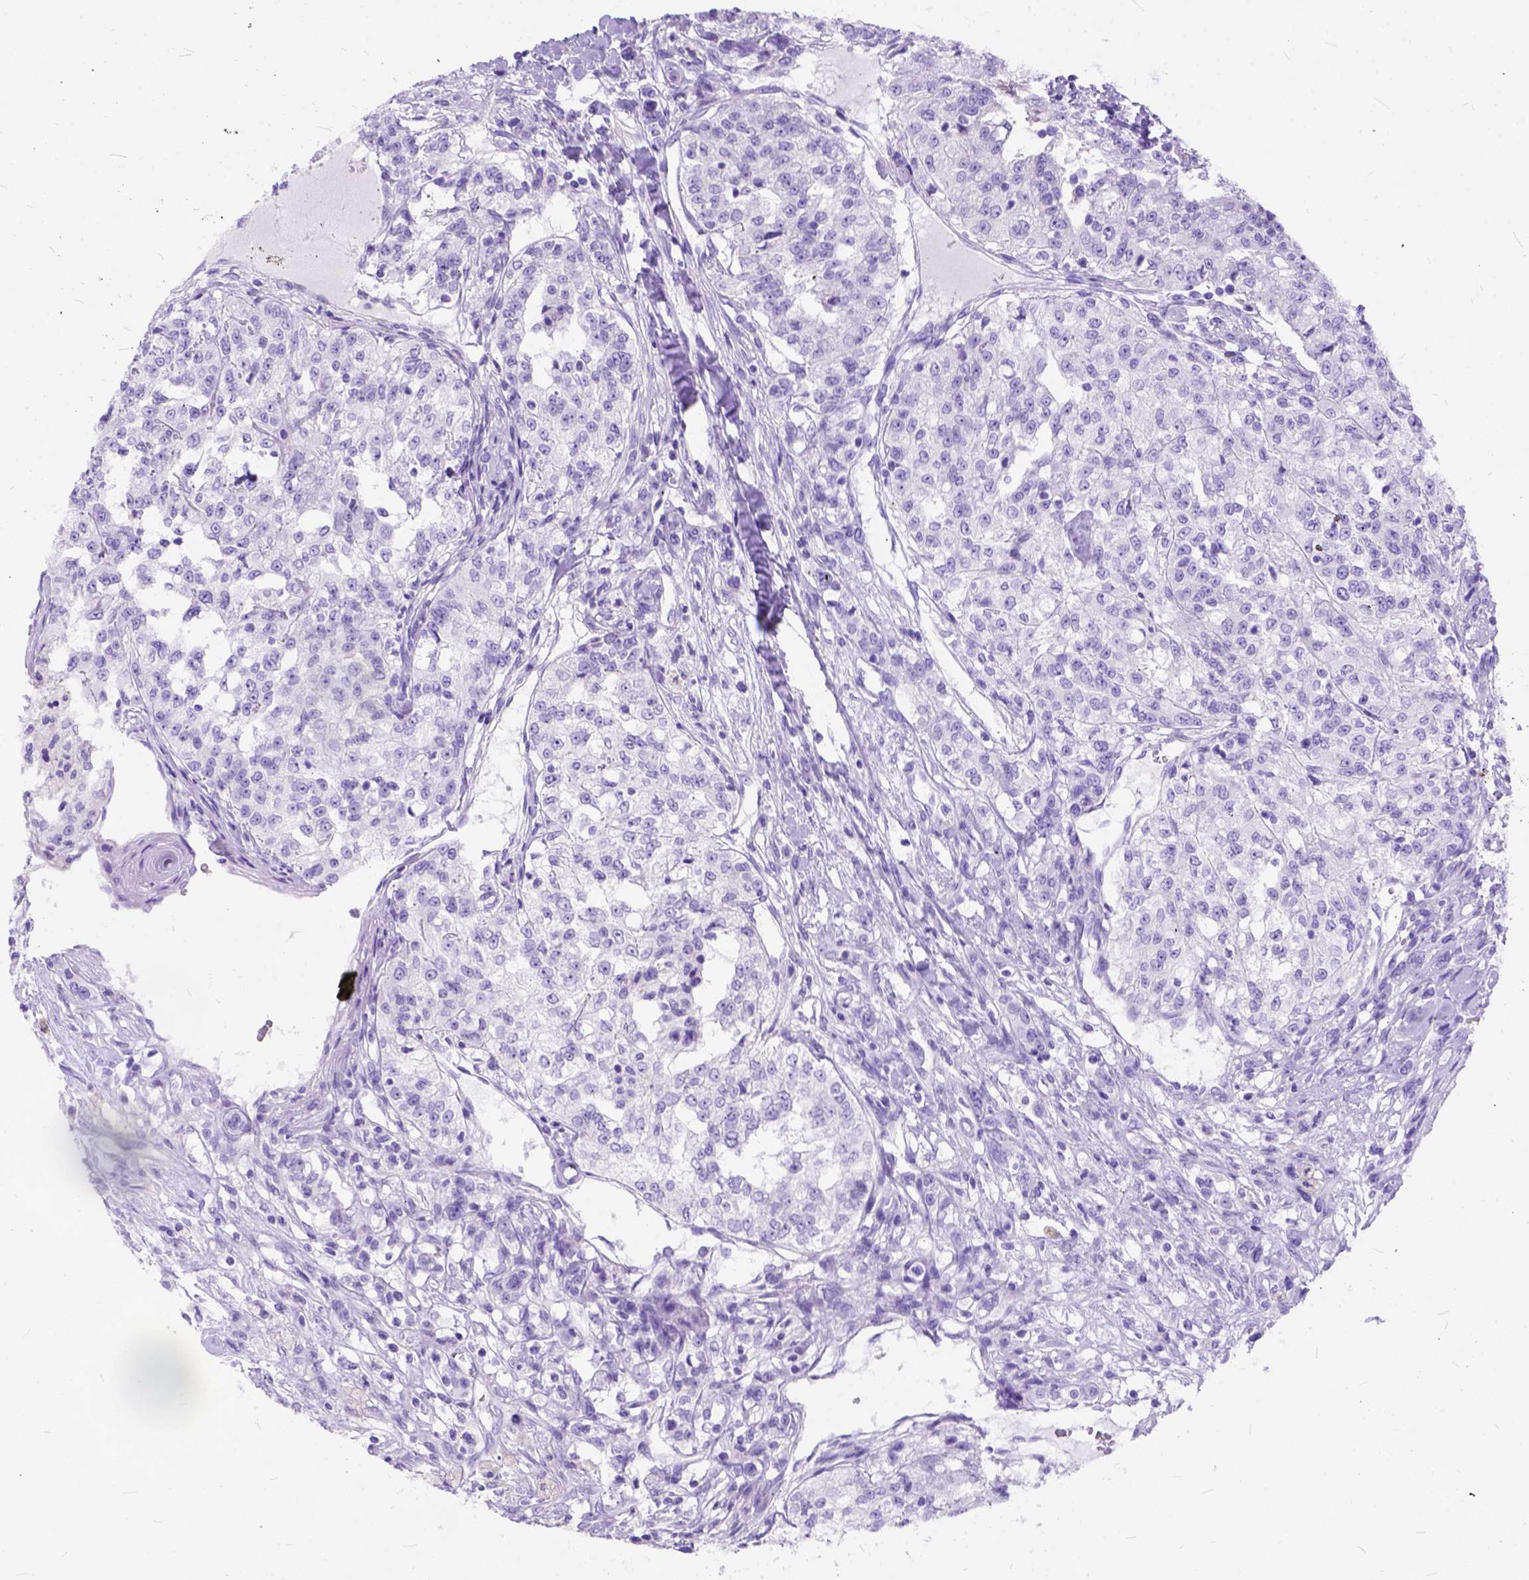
{"staining": {"intensity": "negative", "quantity": "none", "location": "none"}, "tissue": "renal cancer", "cell_type": "Tumor cells", "image_type": "cancer", "snomed": [{"axis": "morphology", "description": "Adenocarcinoma, NOS"}, {"axis": "topography", "description": "Kidney"}], "caption": "Image shows no significant protein staining in tumor cells of renal adenocarcinoma.", "gene": "C1QTNF3", "patient": {"sex": "female", "age": 63}}